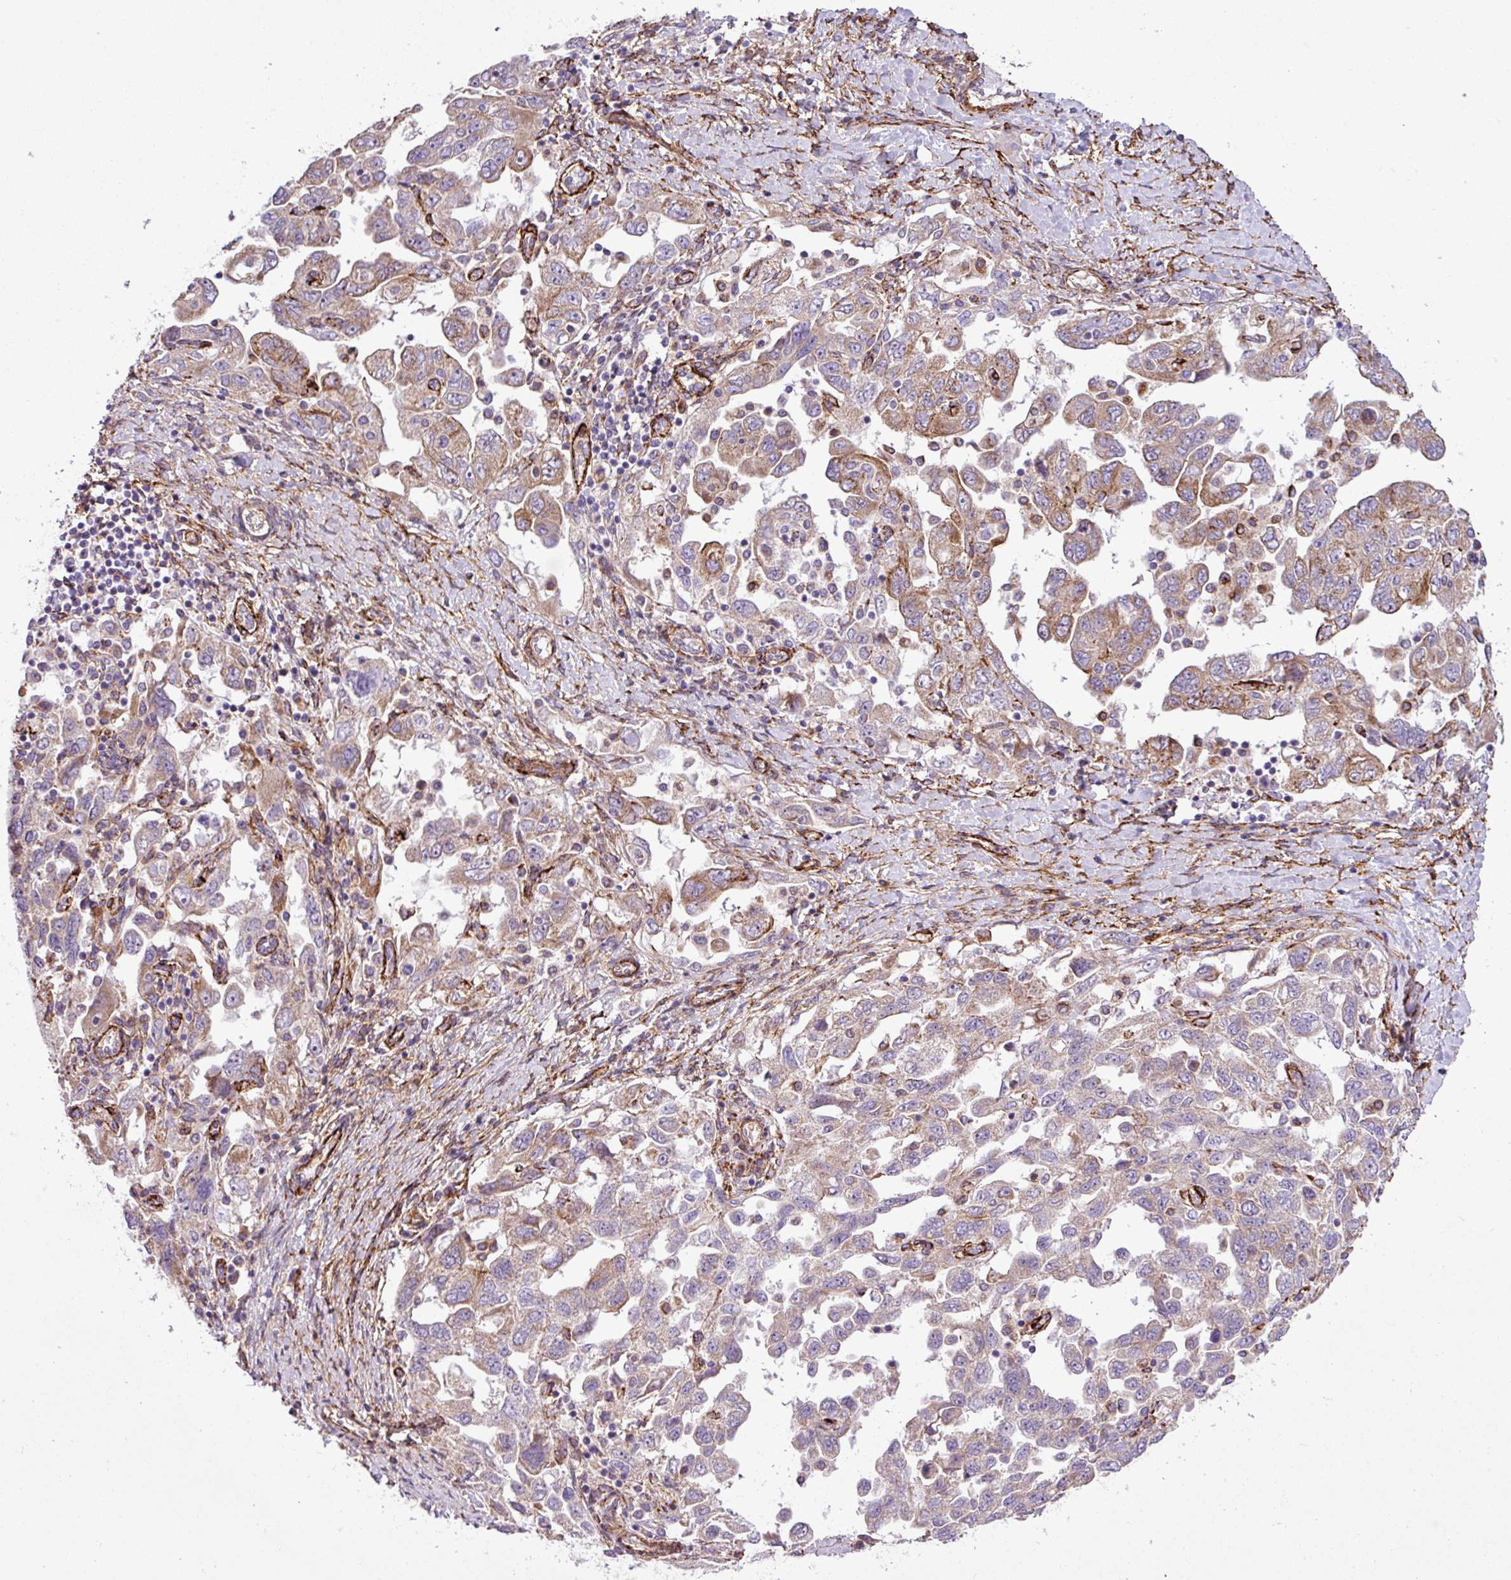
{"staining": {"intensity": "moderate", "quantity": "<25%", "location": "cytoplasmic/membranous"}, "tissue": "ovarian cancer", "cell_type": "Tumor cells", "image_type": "cancer", "snomed": [{"axis": "morphology", "description": "Carcinoma, NOS"}, {"axis": "morphology", "description": "Cystadenocarcinoma, serous, NOS"}, {"axis": "topography", "description": "Ovary"}], "caption": "Immunohistochemistry (IHC) histopathology image of neoplastic tissue: carcinoma (ovarian) stained using immunohistochemistry demonstrates low levels of moderate protein expression localized specifically in the cytoplasmic/membranous of tumor cells, appearing as a cytoplasmic/membranous brown color.", "gene": "FAM47E", "patient": {"sex": "female", "age": 69}}